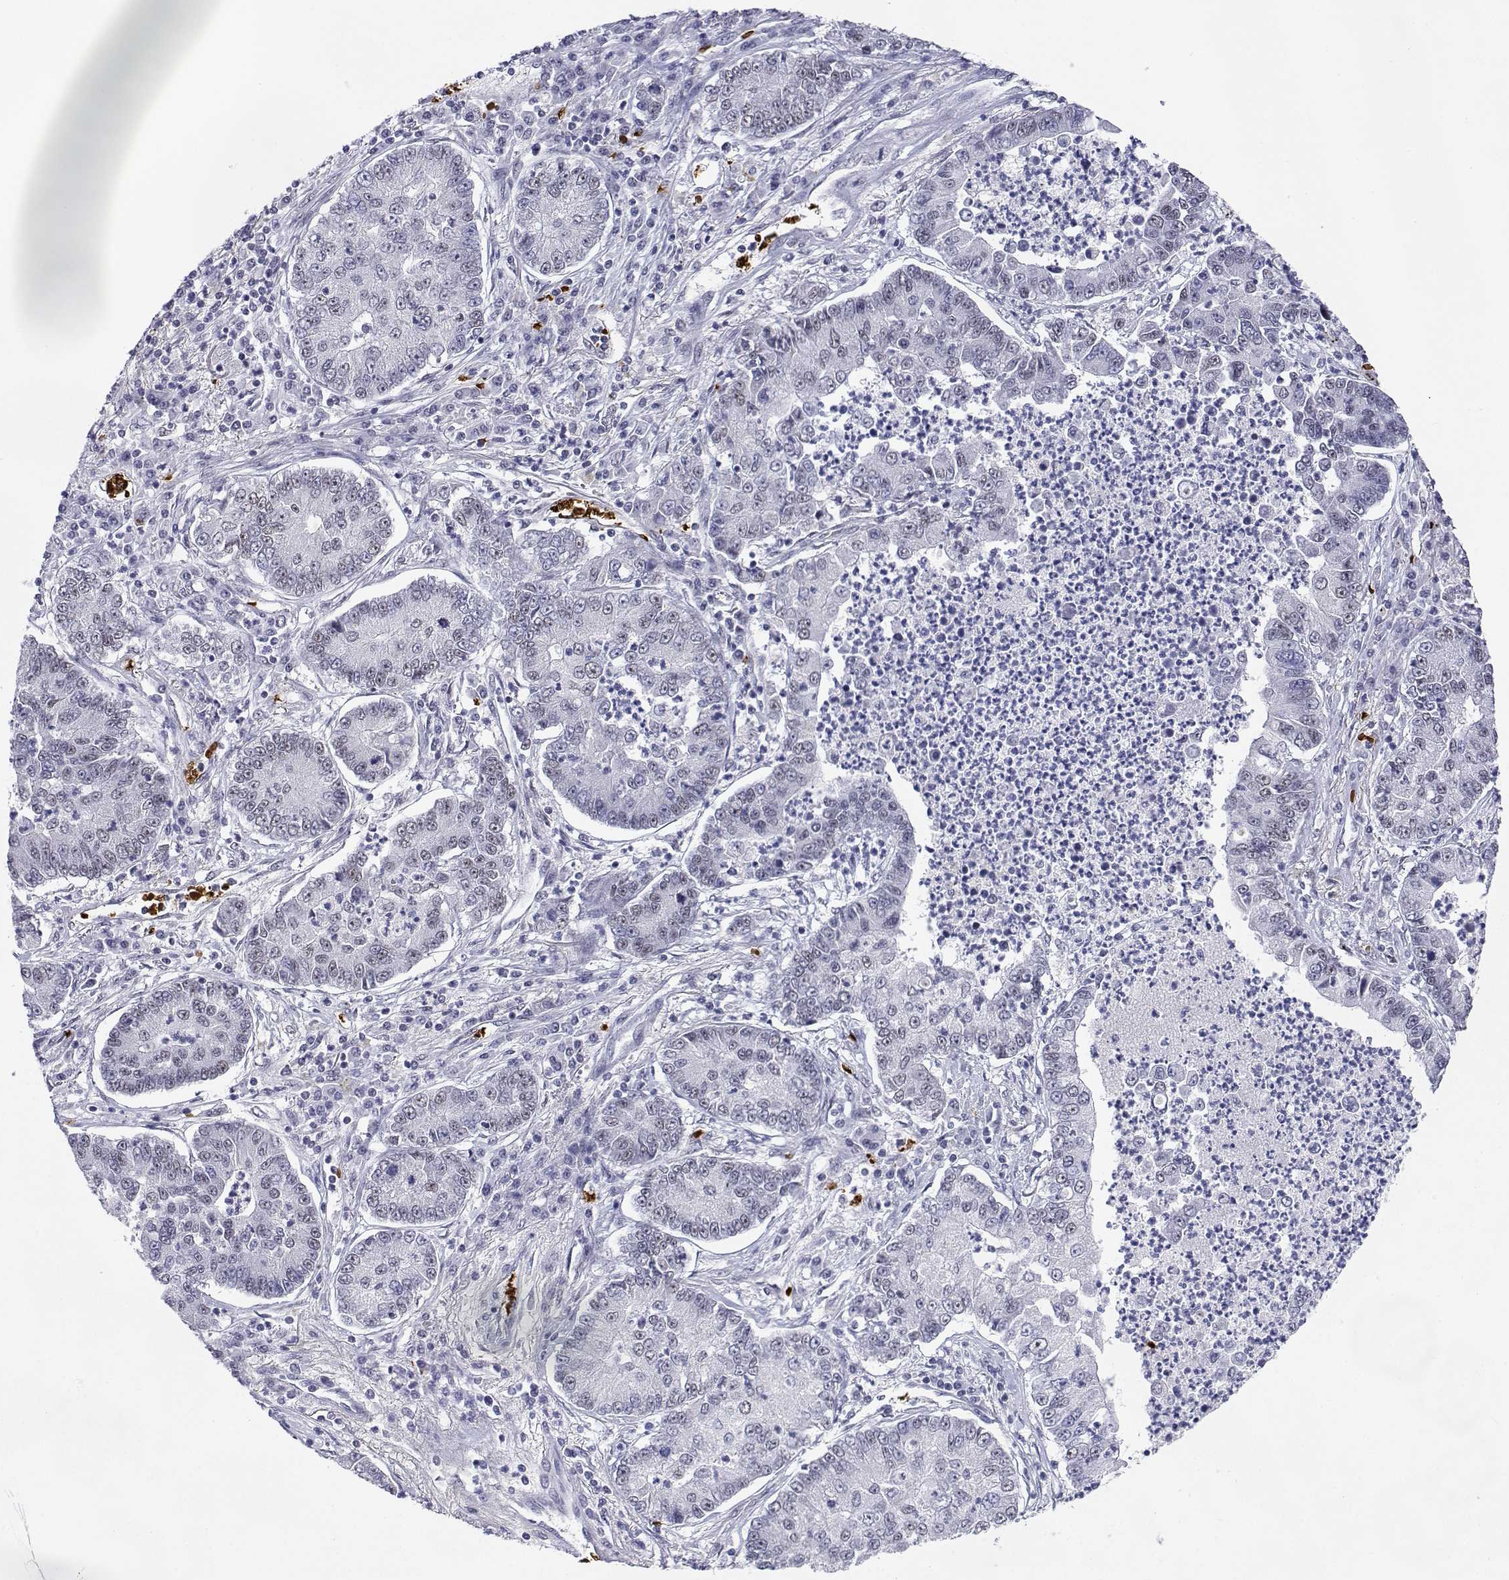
{"staining": {"intensity": "weak", "quantity": "<25%", "location": "nuclear"}, "tissue": "lung cancer", "cell_type": "Tumor cells", "image_type": "cancer", "snomed": [{"axis": "morphology", "description": "Adenocarcinoma, NOS"}, {"axis": "topography", "description": "Lung"}], "caption": "This photomicrograph is of adenocarcinoma (lung) stained with IHC to label a protein in brown with the nuclei are counter-stained blue. There is no expression in tumor cells.", "gene": "ADAR", "patient": {"sex": "female", "age": 57}}